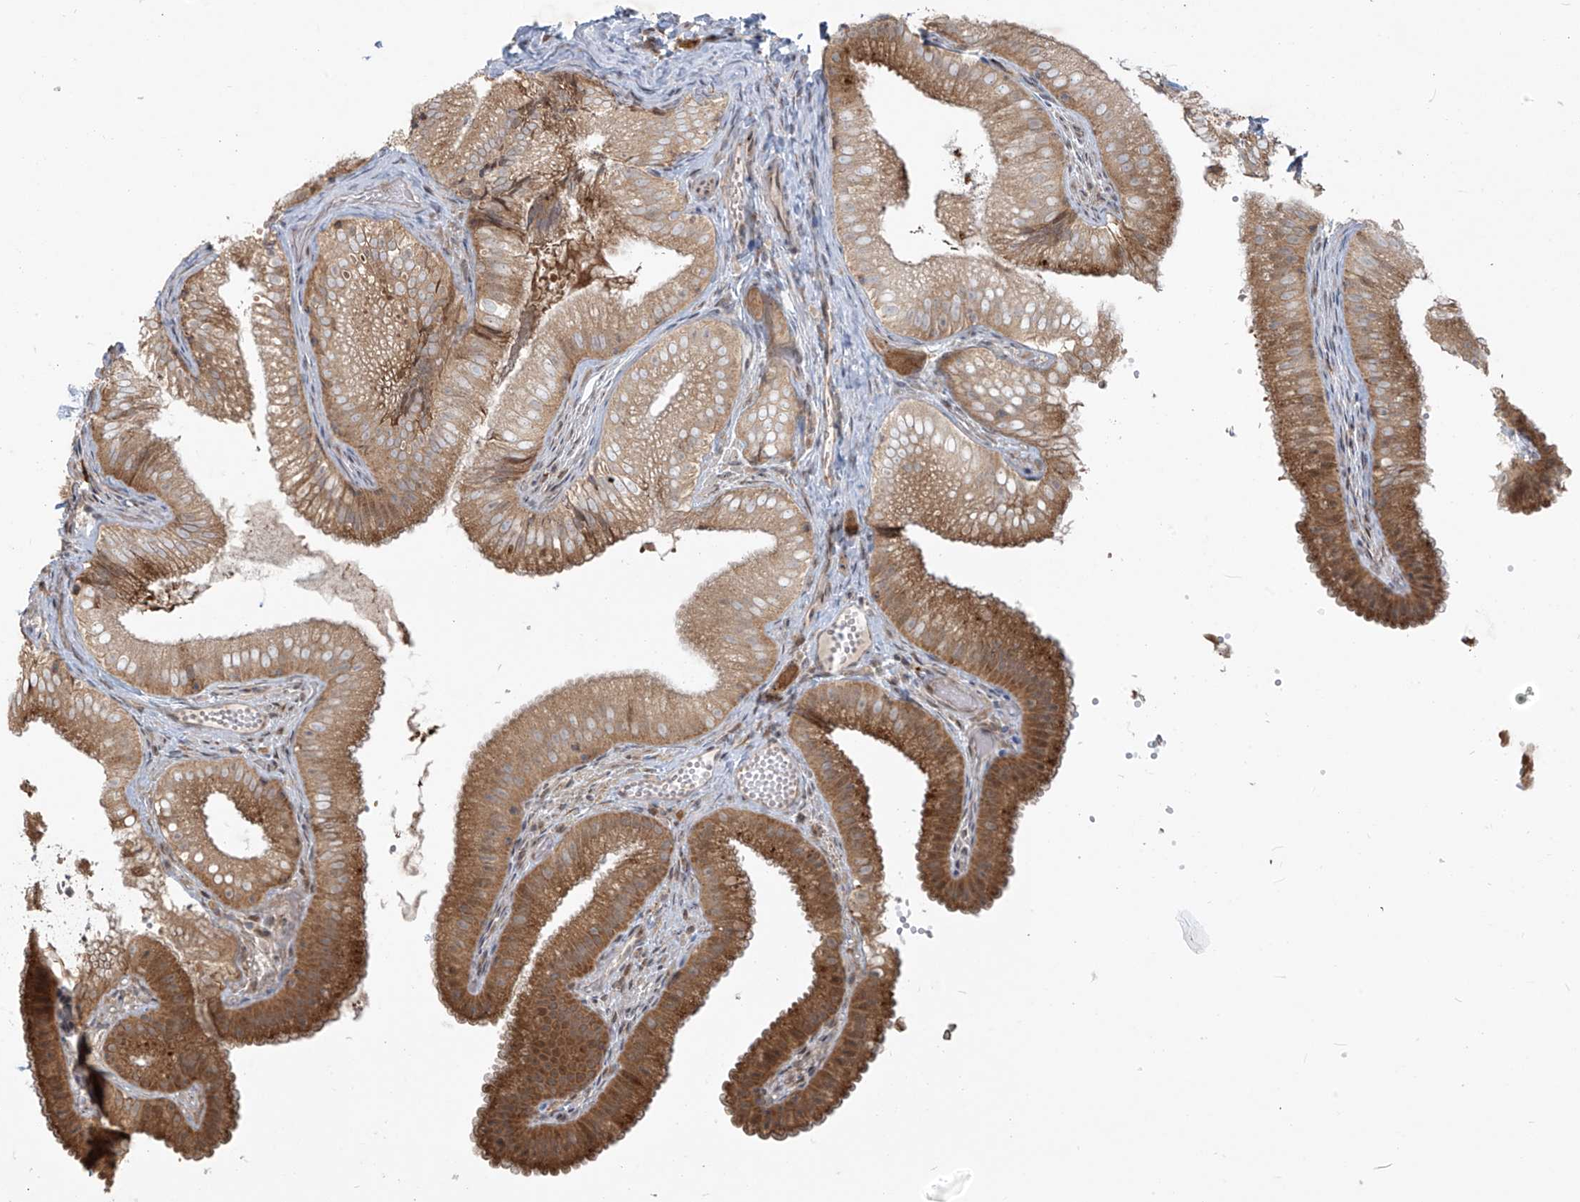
{"staining": {"intensity": "moderate", "quantity": ">75%", "location": "cytoplasmic/membranous"}, "tissue": "gallbladder", "cell_type": "Glandular cells", "image_type": "normal", "snomed": [{"axis": "morphology", "description": "Normal tissue, NOS"}, {"axis": "topography", "description": "Gallbladder"}], "caption": "This is a photomicrograph of immunohistochemistry (IHC) staining of benign gallbladder, which shows moderate staining in the cytoplasmic/membranous of glandular cells.", "gene": "PLEKHM3", "patient": {"sex": "female", "age": 30}}